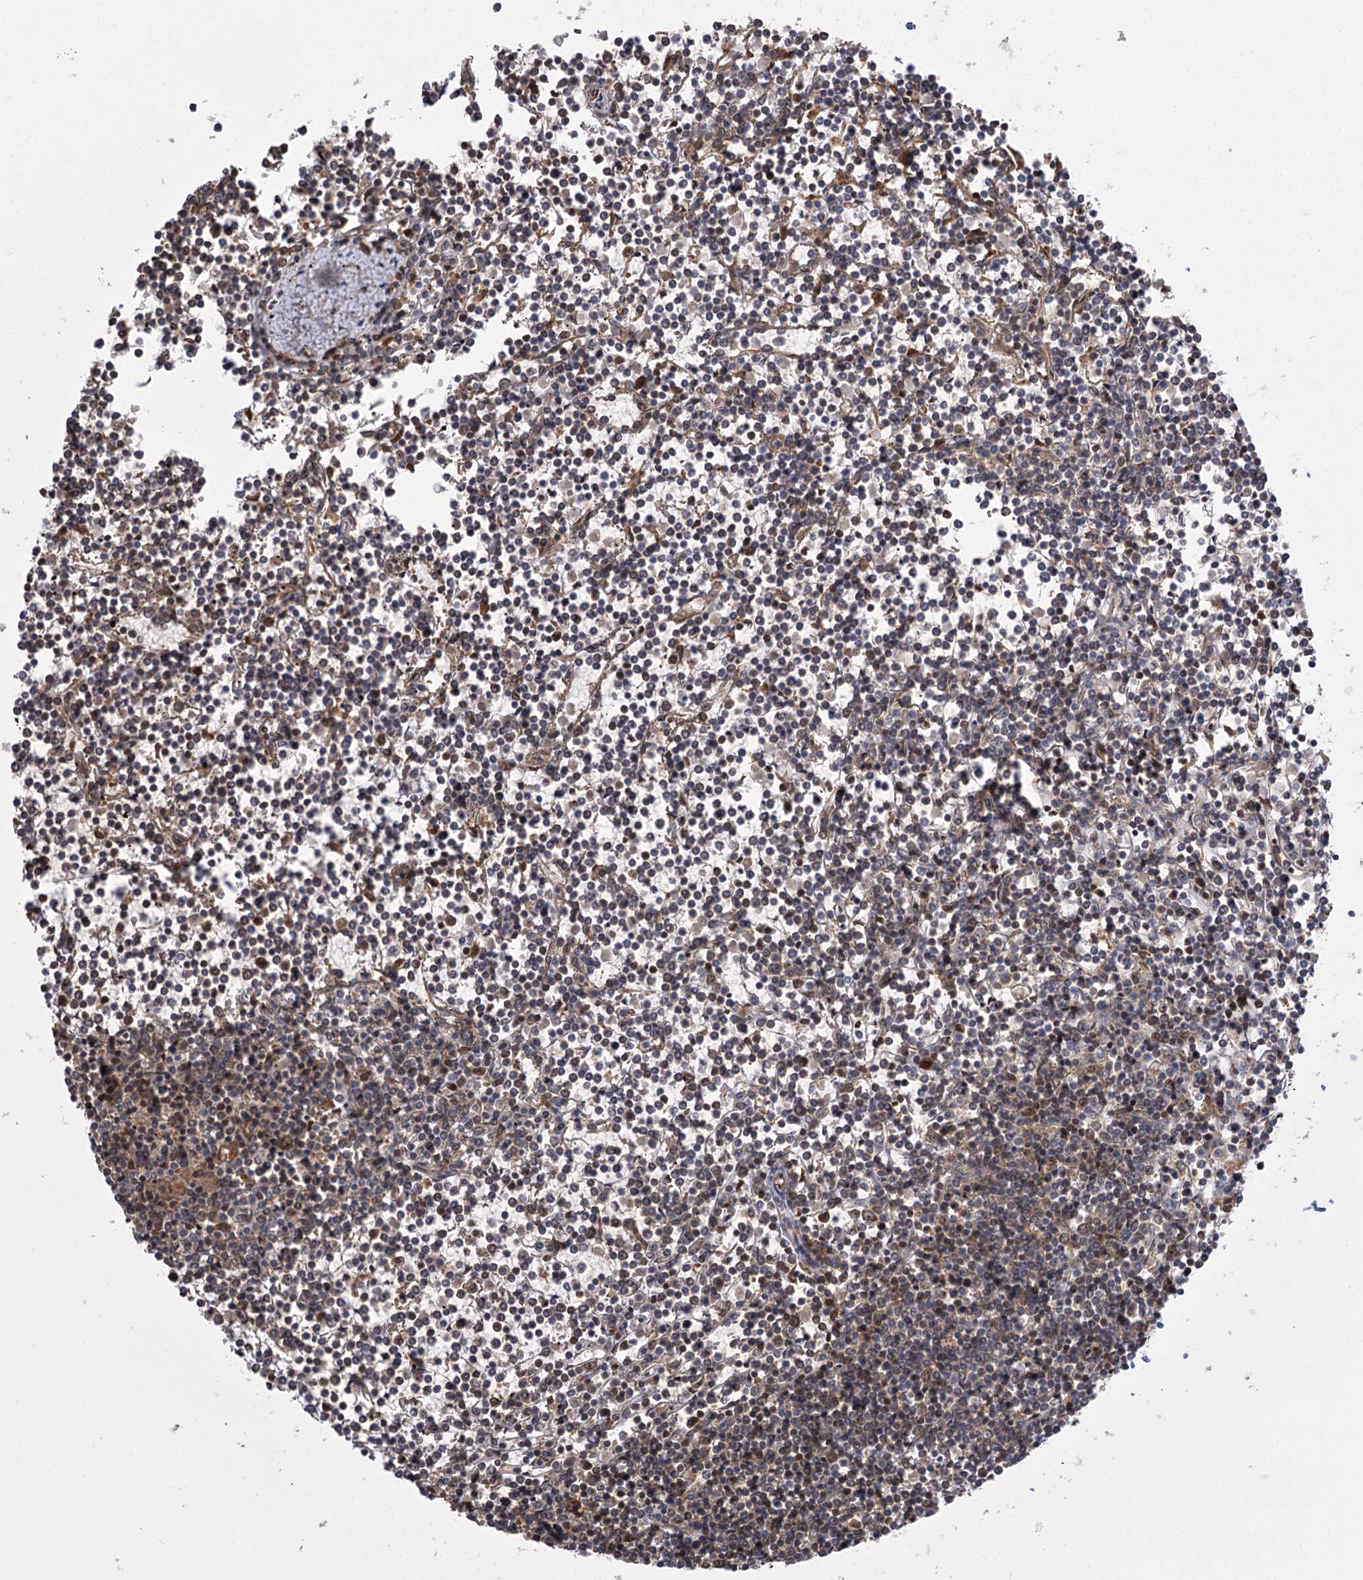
{"staining": {"intensity": "negative", "quantity": "none", "location": "none"}, "tissue": "lymphoma", "cell_type": "Tumor cells", "image_type": "cancer", "snomed": [{"axis": "morphology", "description": "Malignant lymphoma, non-Hodgkin's type, Low grade"}, {"axis": "topography", "description": "Spleen"}], "caption": "DAB (3,3'-diaminobenzidine) immunohistochemical staining of human lymphoma reveals no significant expression in tumor cells.", "gene": "SERGEF", "patient": {"sex": "female", "age": 19}}